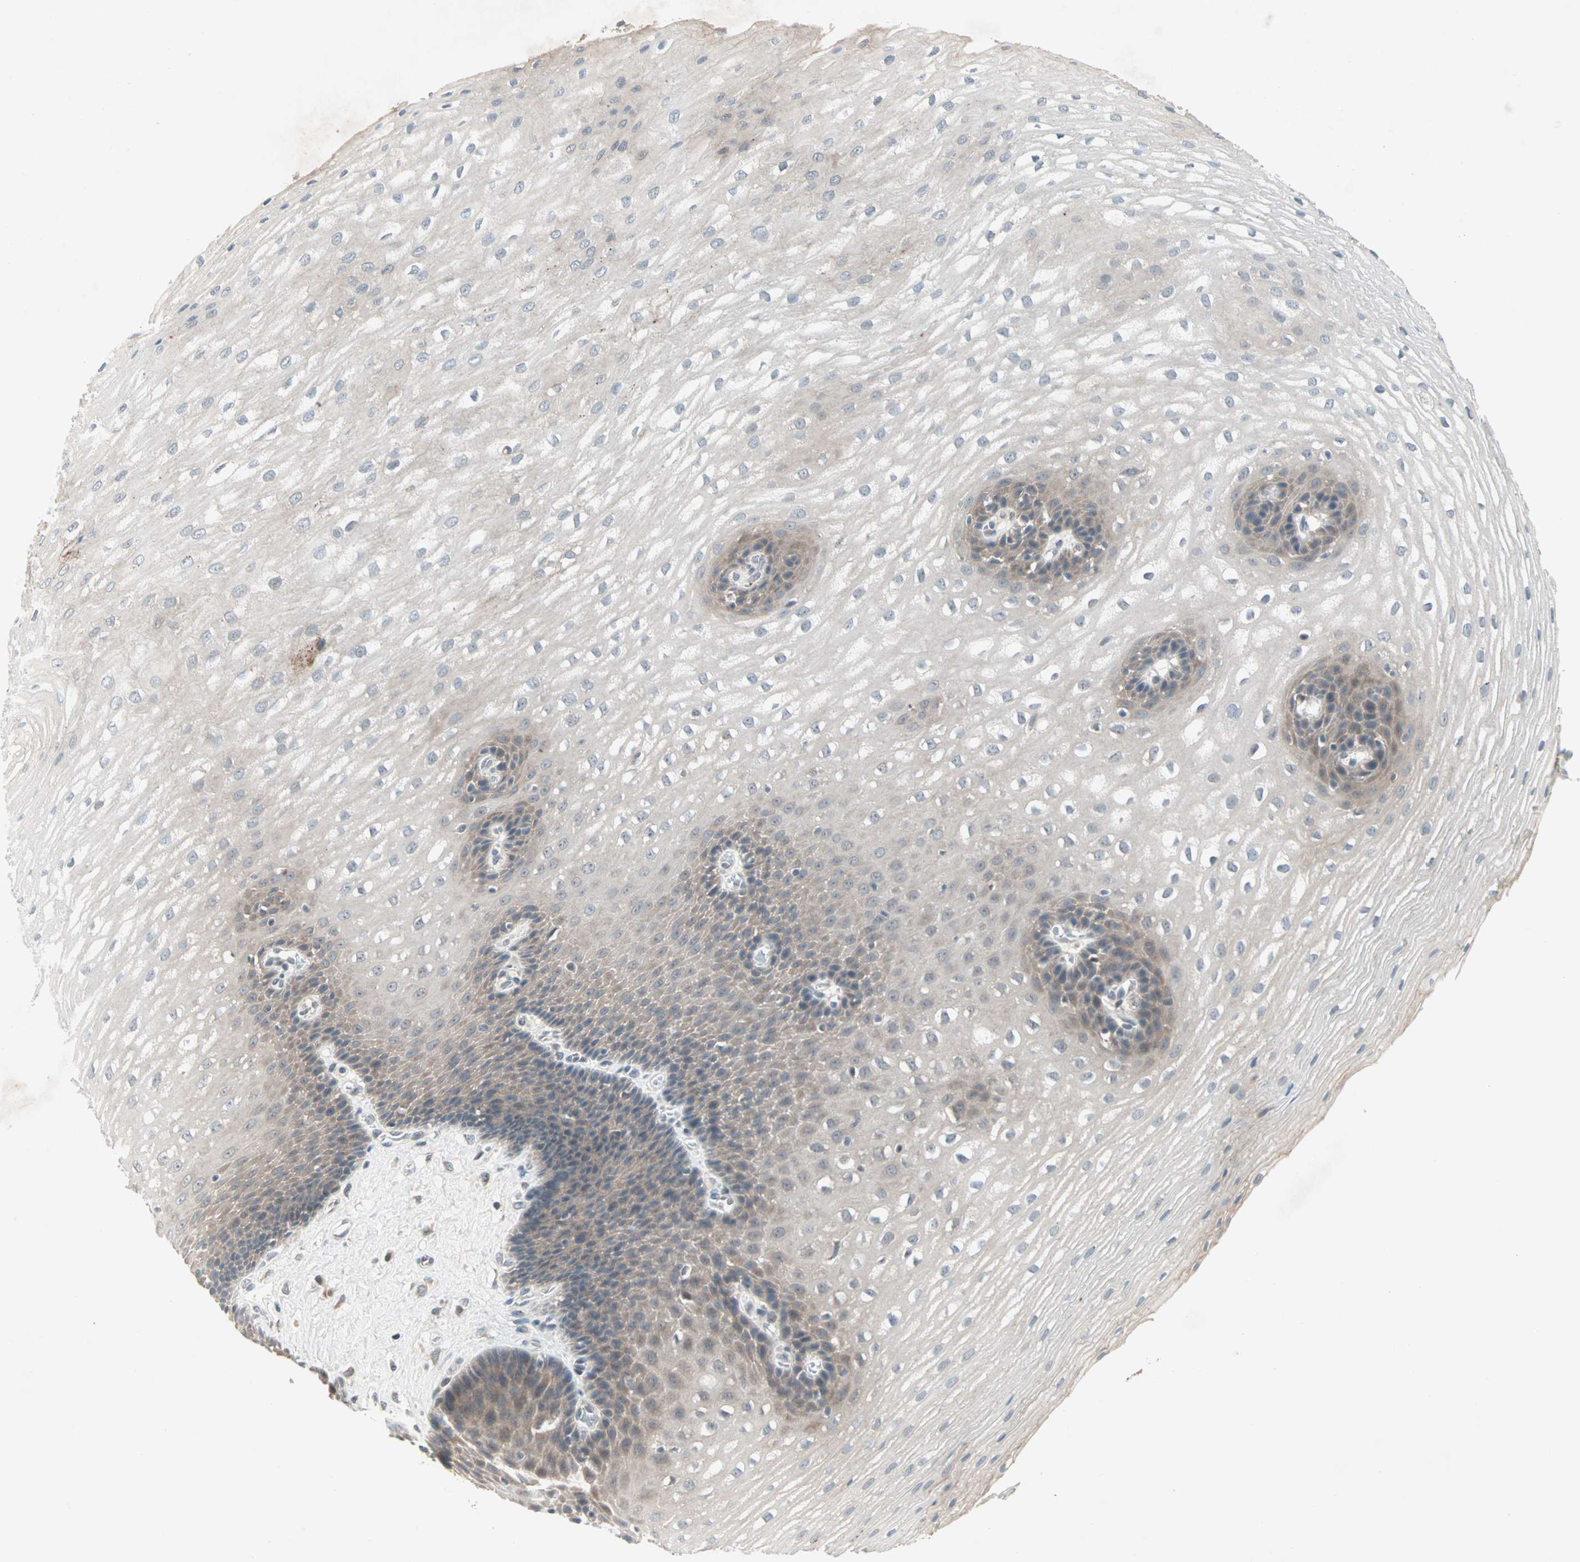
{"staining": {"intensity": "moderate", "quantity": "25%-75%", "location": "cytoplasmic/membranous"}, "tissue": "esophagus", "cell_type": "Squamous epithelial cells", "image_type": "normal", "snomed": [{"axis": "morphology", "description": "Normal tissue, NOS"}, {"axis": "topography", "description": "Esophagus"}], "caption": "This is a photomicrograph of immunohistochemistry staining of benign esophagus, which shows moderate staining in the cytoplasmic/membranous of squamous epithelial cells.", "gene": "PGBD1", "patient": {"sex": "male", "age": 48}}